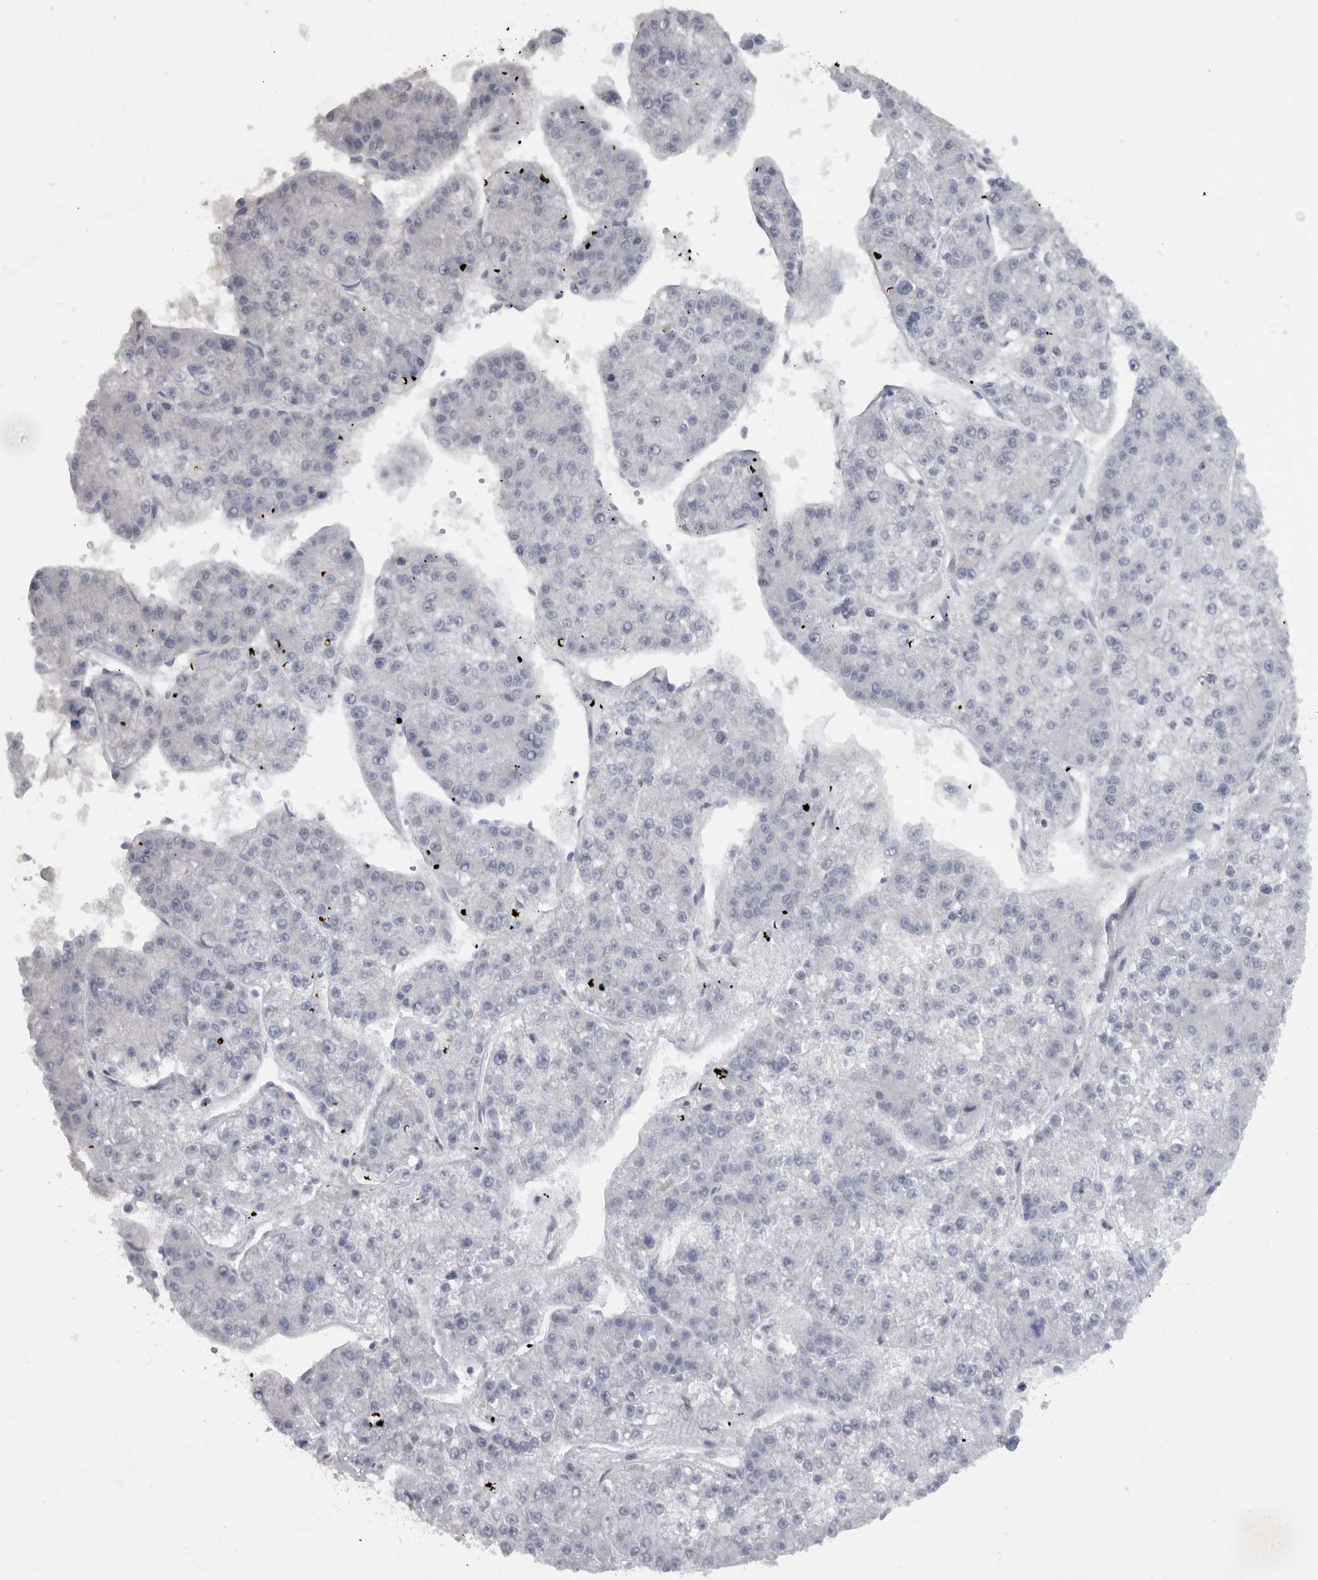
{"staining": {"intensity": "negative", "quantity": "none", "location": "none"}, "tissue": "liver cancer", "cell_type": "Tumor cells", "image_type": "cancer", "snomed": [{"axis": "morphology", "description": "Carcinoma, Hepatocellular, NOS"}, {"axis": "topography", "description": "Liver"}], "caption": "Immunohistochemistry of human liver hepatocellular carcinoma exhibits no expression in tumor cells.", "gene": "PPP1R12B", "patient": {"sex": "female", "age": 73}}